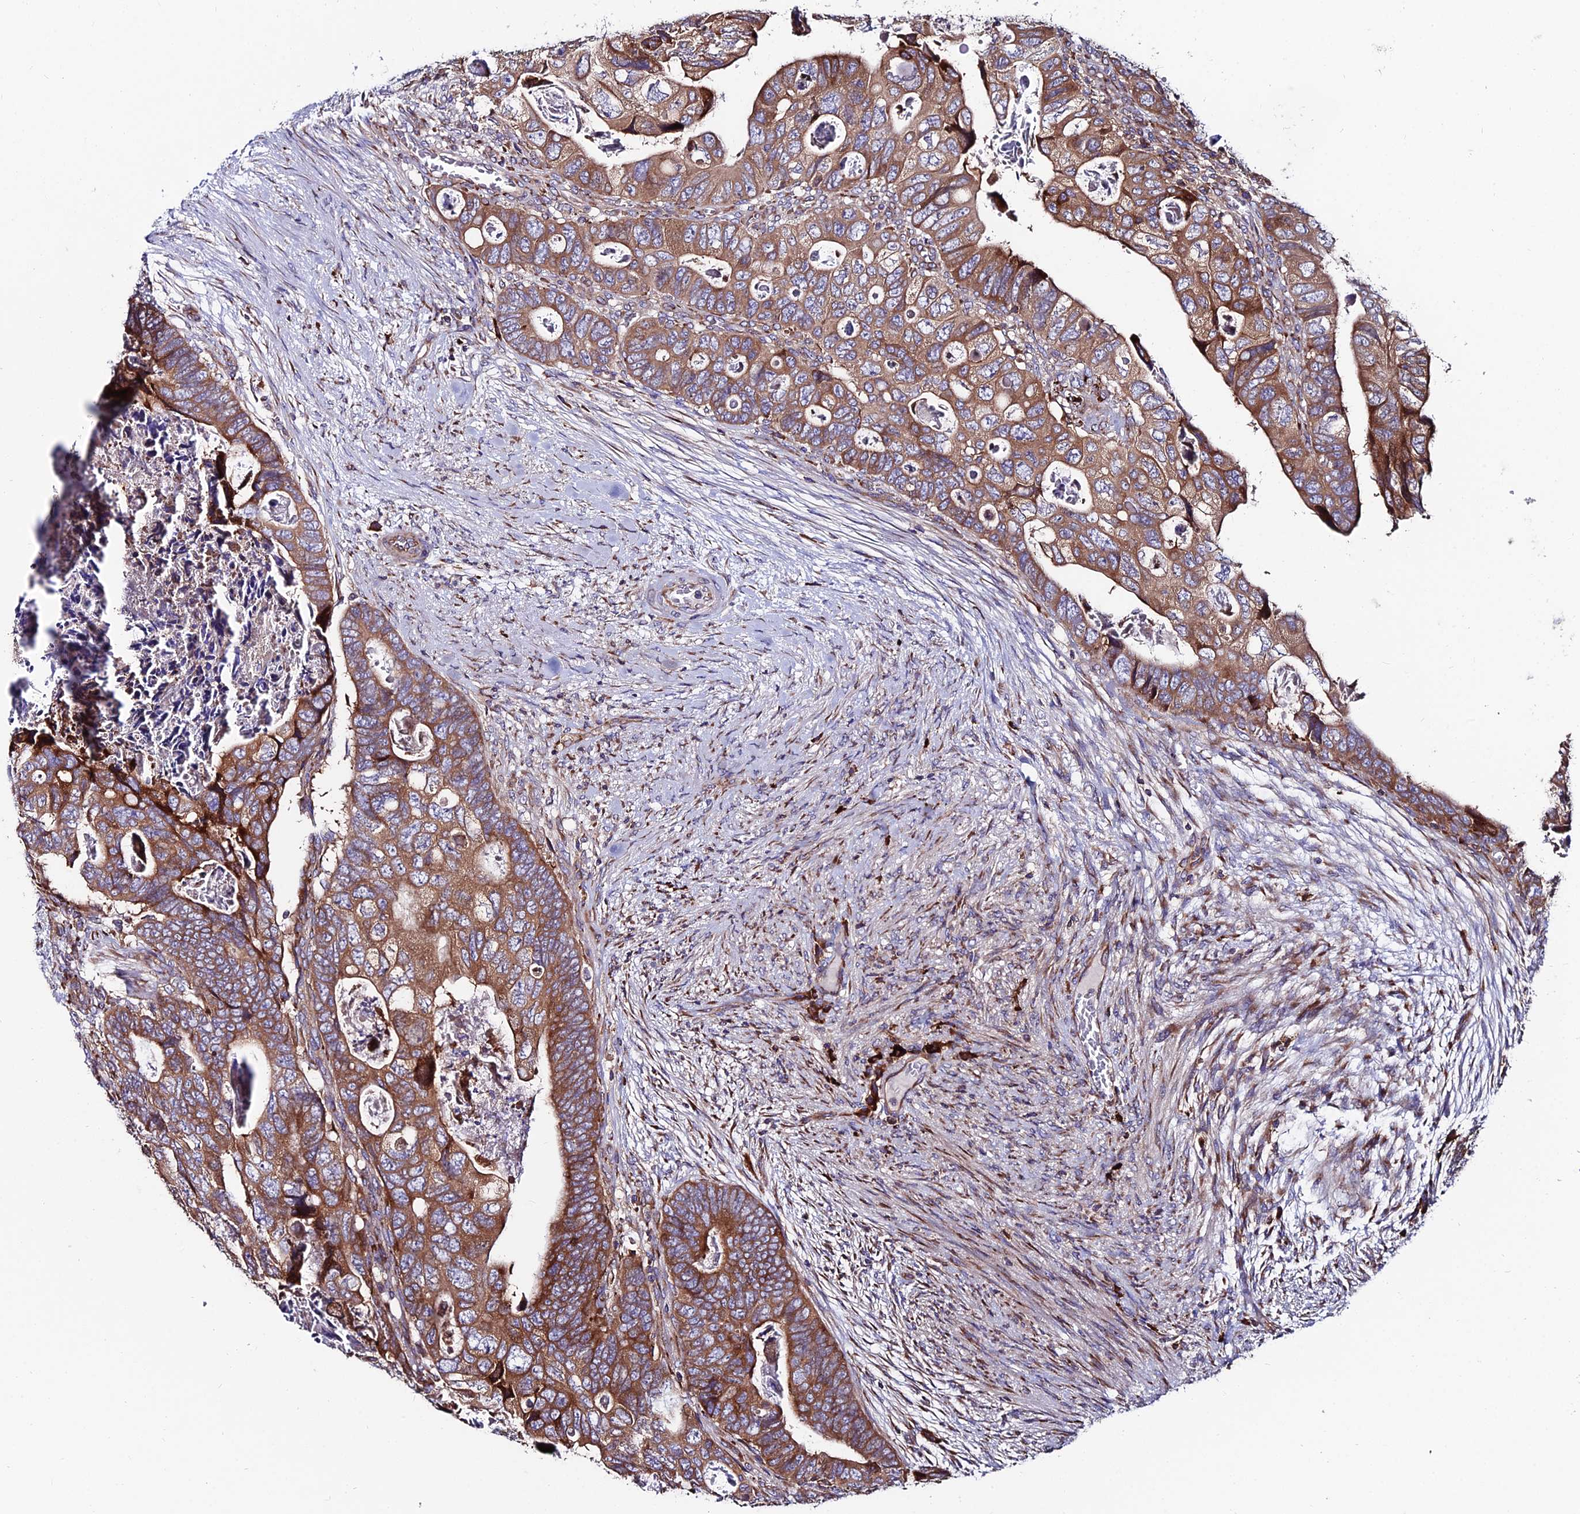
{"staining": {"intensity": "strong", "quantity": ">75%", "location": "cytoplasmic/membranous"}, "tissue": "colorectal cancer", "cell_type": "Tumor cells", "image_type": "cancer", "snomed": [{"axis": "morphology", "description": "Adenocarcinoma, NOS"}, {"axis": "topography", "description": "Rectum"}], "caption": "This photomicrograph exhibits colorectal adenocarcinoma stained with immunohistochemistry (IHC) to label a protein in brown. The cytoplasmic/membranous of tumor cells show strong positivity for the protein. Nuclei are counter-stained blue.", "gene": "EIF3K", "patient": {"sex": "female", "age": 78}}